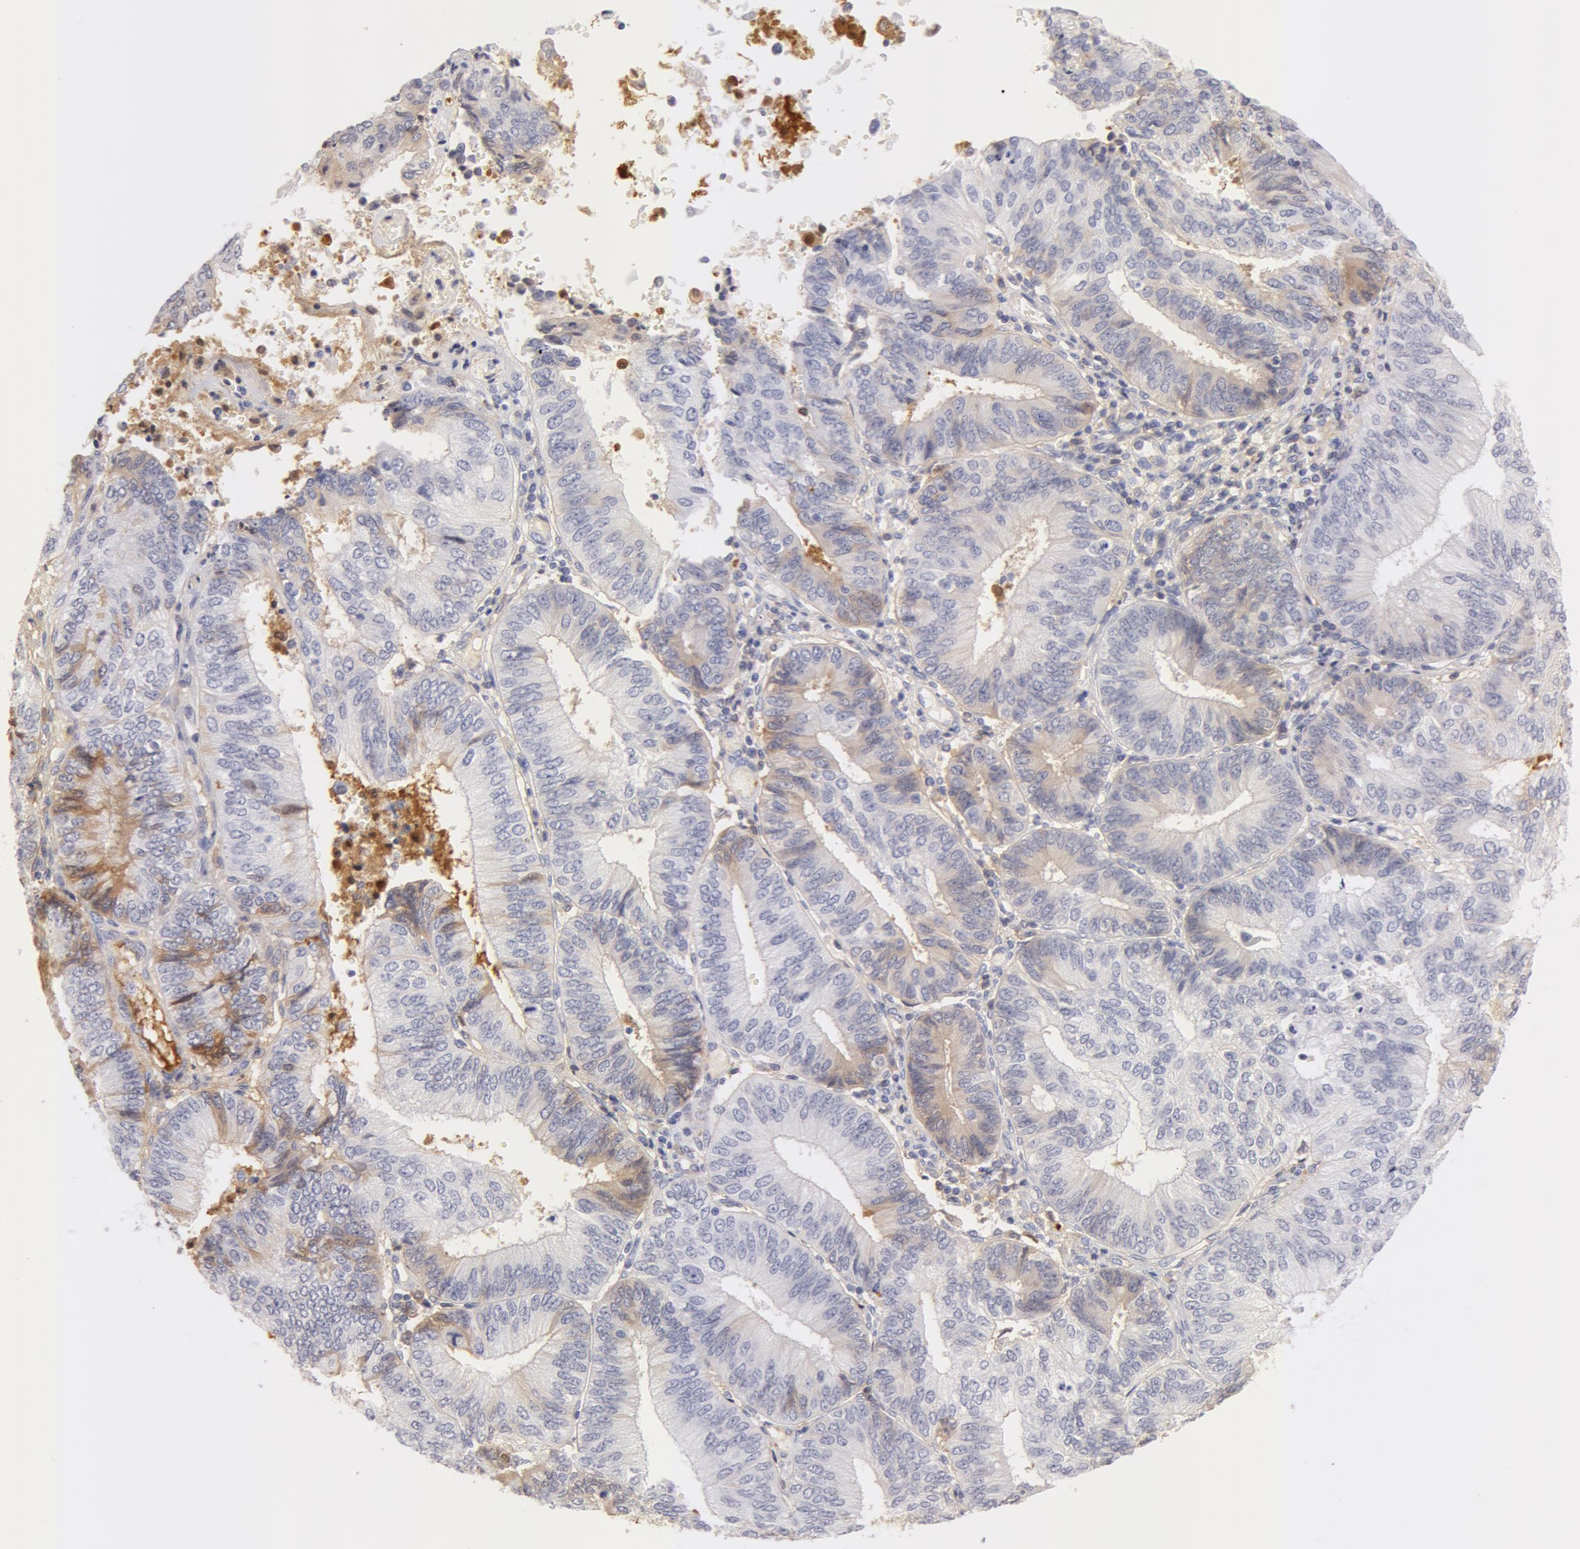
{"staining": {"intensity": "negative", "quantity": "none", "location": "none"}, "tissue": "endometrial cancer", "cell_type": "Tumor cells", "image_type": "cancer", "snomed": [{"axis": "morphology", "description": "Adenocarcinoma, NOS"}, {"axis": "topography", "description": "Endometrium"}], "caption": "Endometrial adenocarcinoma was stained to show a protein in brown. There is no significant staining in tumor cells. (Stains: DAB (3,3'-diaminobenzidine) immunohistochemistry with hematoxylin counter stain, Microscopy: brightfield microscopy at high magnification).", "gene": "AHSG", "patient": {"sex": "female", "age": 55}}